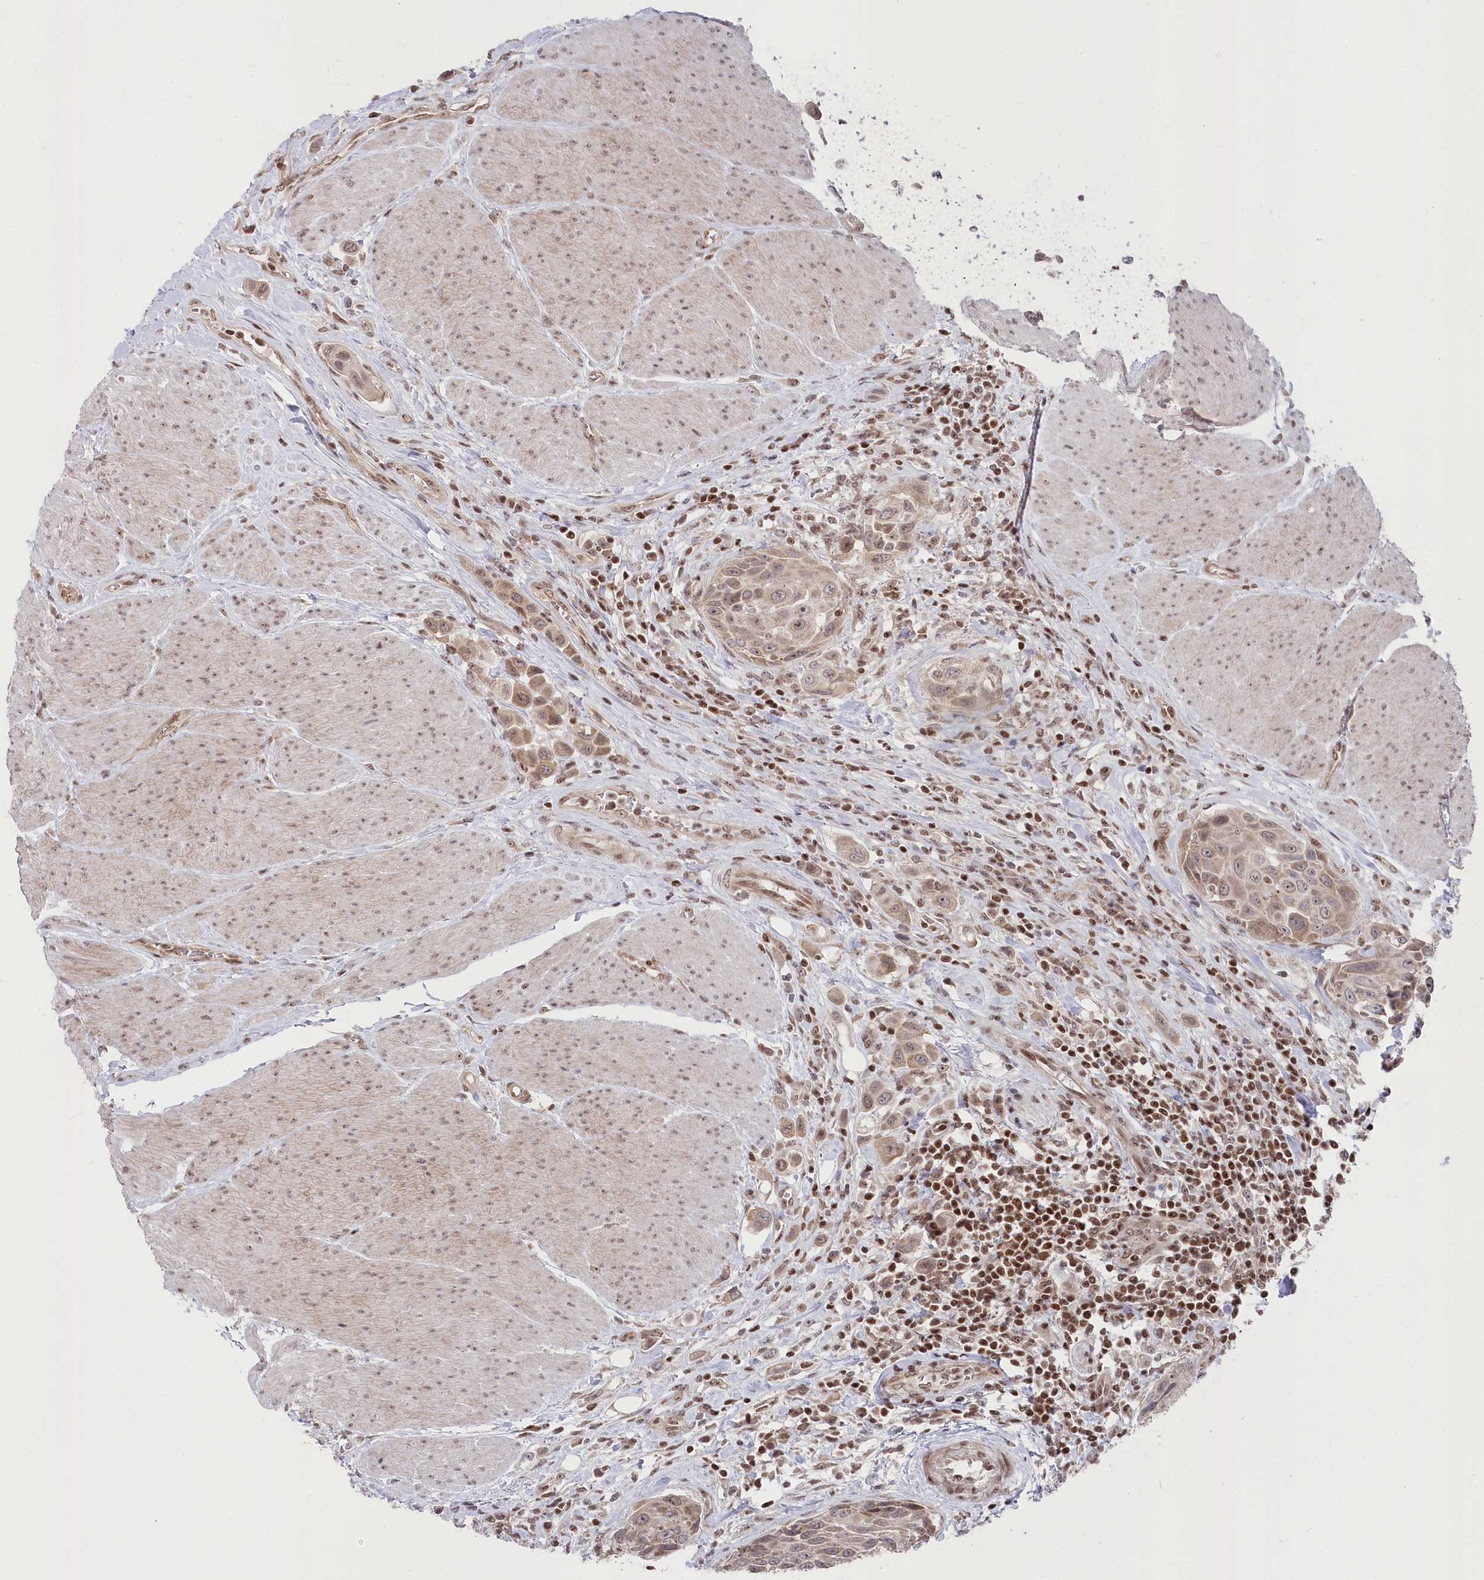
{"staining": {"intensity": "weak", "quantity": ">75%", "location": "cytoplasmic/membranous,nuclear"}, "tissue": "urothelial cancer", "cell_type": "Tumor cells", "image_type": "cancer", "snomed": [{"axis": "morphology", "description": "Urothelial carcinoma, High grade"}, {"axis": "topography", "description": "Urinary bladder"}], "caption": "Protein staining demonstrates weak cytoplasmic/membranous and nuclear expression in about >75% of tumor cells in urothelial cancer. (DAB IHC, brown staining for protein, blue staining for nuclei).", "gene": "CGGBP1", "patient": {"sex": "male", "age": 50}}